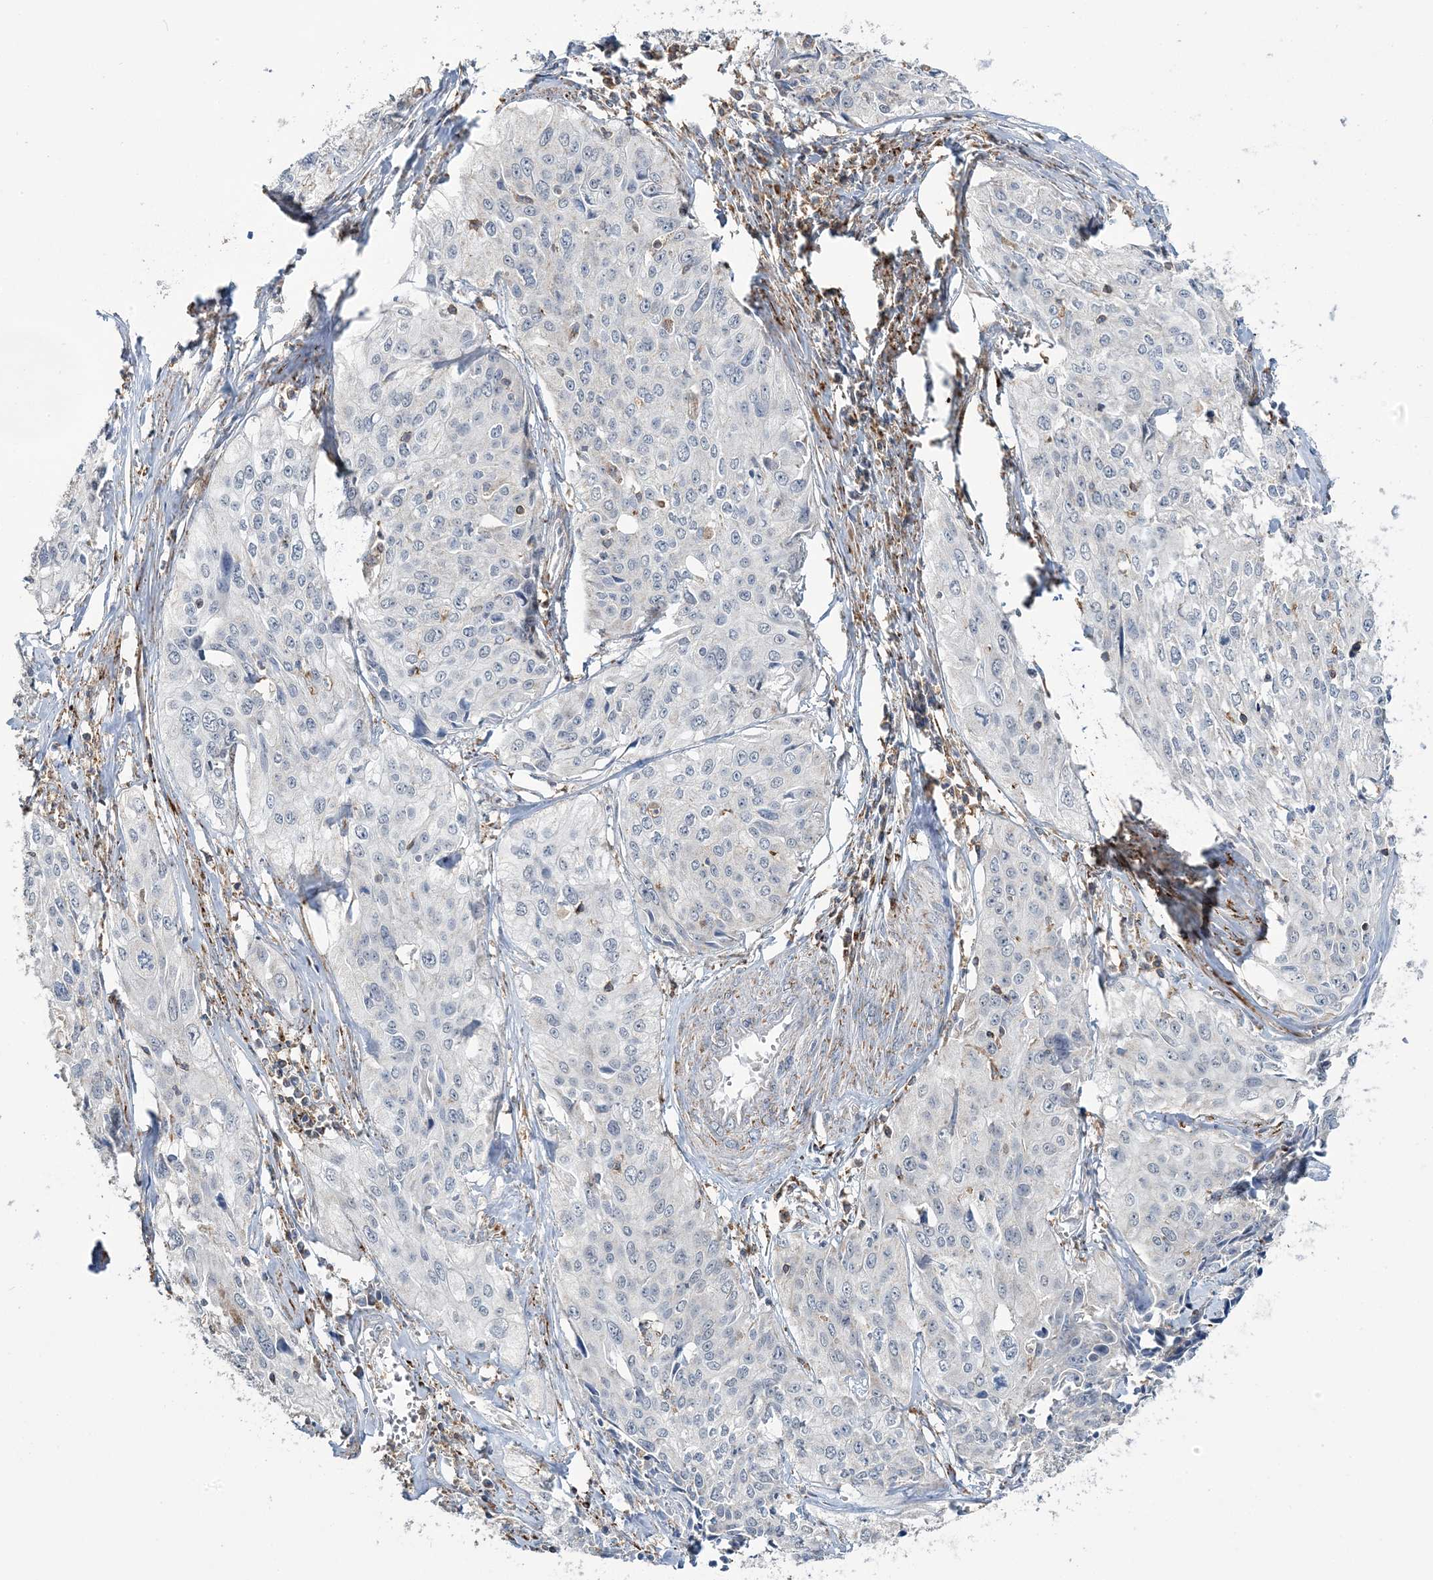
{"staining": {"intensity": "negative", "quantity": "none", "location": "none"}, "tissue": "cervical cancer", "cell_type": "Tumor cells", "image_type": "cancer", "snomed": [{"axis": "morphology", "description": "Squamous cell carcinoma, NOS"}, {"axis": "topography", "description": "Cervix"}], "caption": "Micrograph shows no protein staining in tumor cells of squamous cell carcinoma (cervical) tissue.", "gene": "TMLHE", "patient": {"sex": "female", "age": 31}}